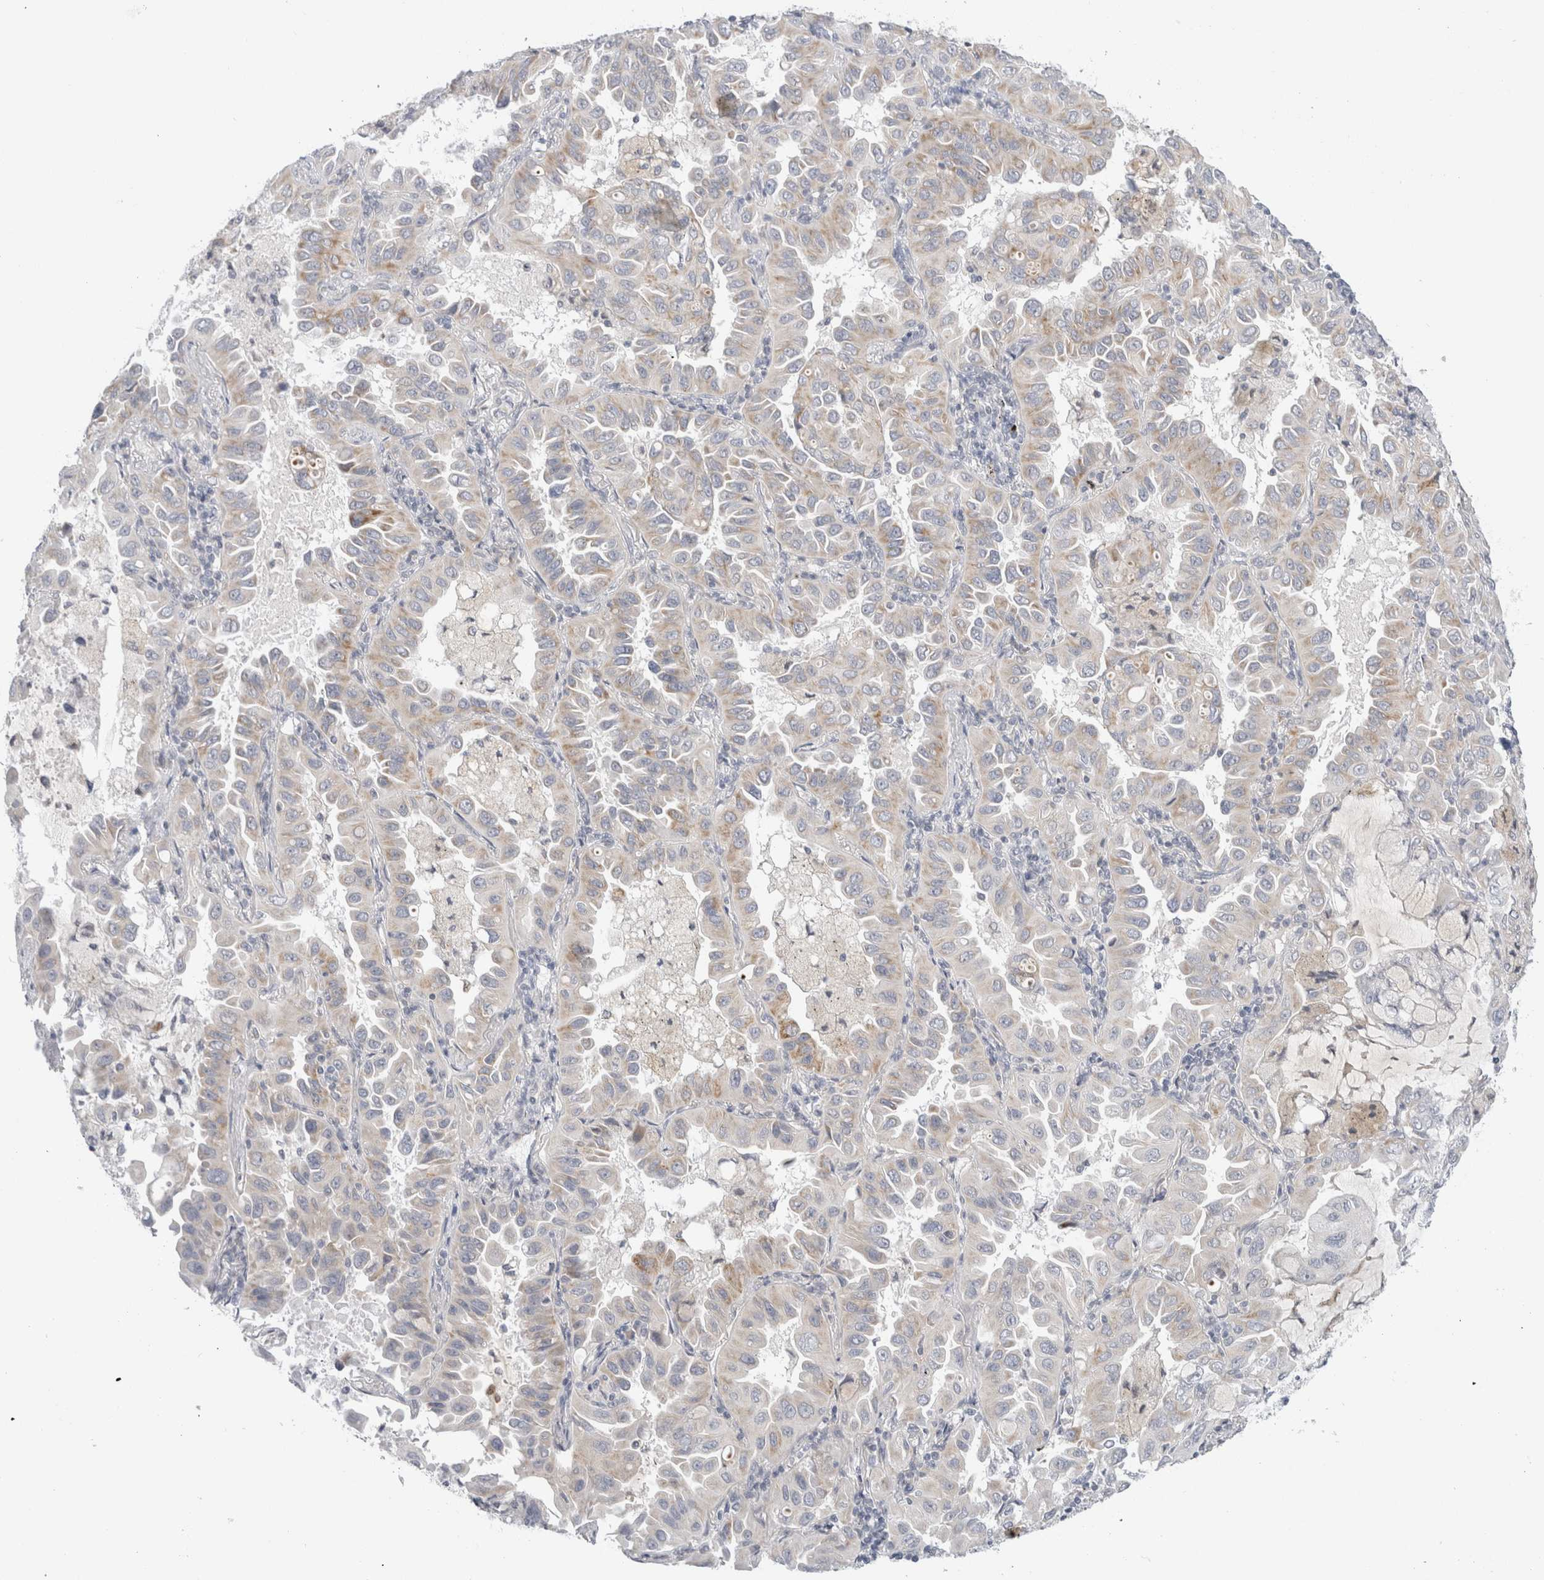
{"staining": {"intensity": "weak", "quantity": "25%-75%", "location": "cytoplasmic/membranous"}, "tissue": "lung cancer", "cell_type": "Tumor cells", "image_type": "cancer", "snomed": [{"axis": "morphology", "description": "Adenocarcinoma, NOS"}, {"axis": "topography", "description": "Lung"}], "caption": "Immunohistochemical staining of lung cancer demonstrates low levels of weak cytoplasmic/membranous protein expression in about 25%-75% of tumor cells.", "gene": "FAHD1", "patient": {"sex": "male", "age": 64}}